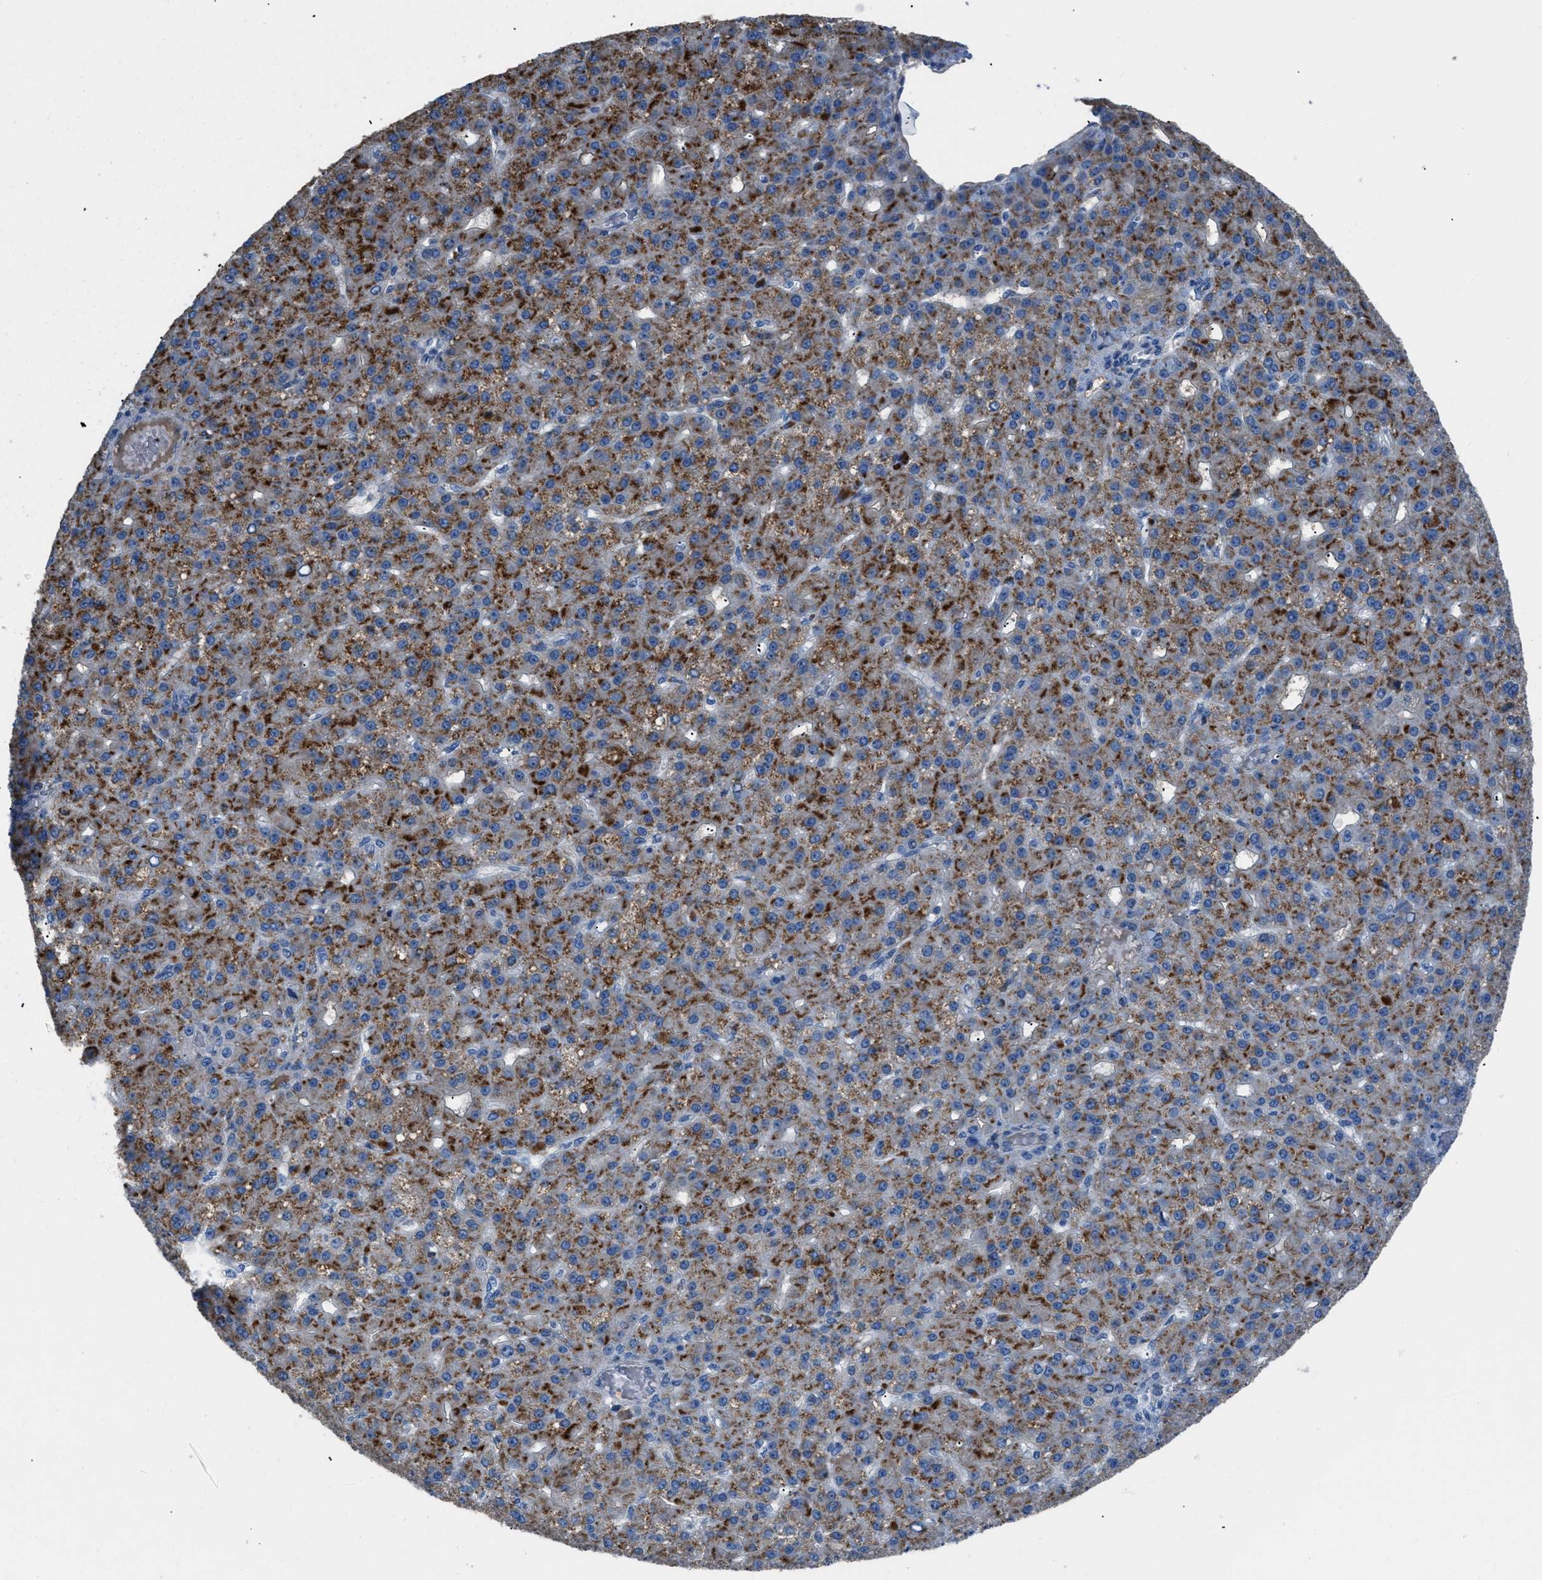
{"staining": {"intensity": "moderate", "quantity": ">75%", "location": "cytoplasmic/membranous"}, "tissue": "liver cancer", "cell_type": "Tumor cells", "image_type": "cancer", "snomed": [{"axis": "morphology", "description": "Carcinoma, Hepatocellular, NOS"}, {"axis": "topography", "description": "Liver"}], "caption": "A histopathology image showing moderate cytoplasmic/membranous staining in about >75% of tumor cells in liver cancer (hepatocellular carcinoma), as visualized by brown immunohistochemical staining.", "gene": "SGCZ", "patient": {"sex": "male", "age": 67}}